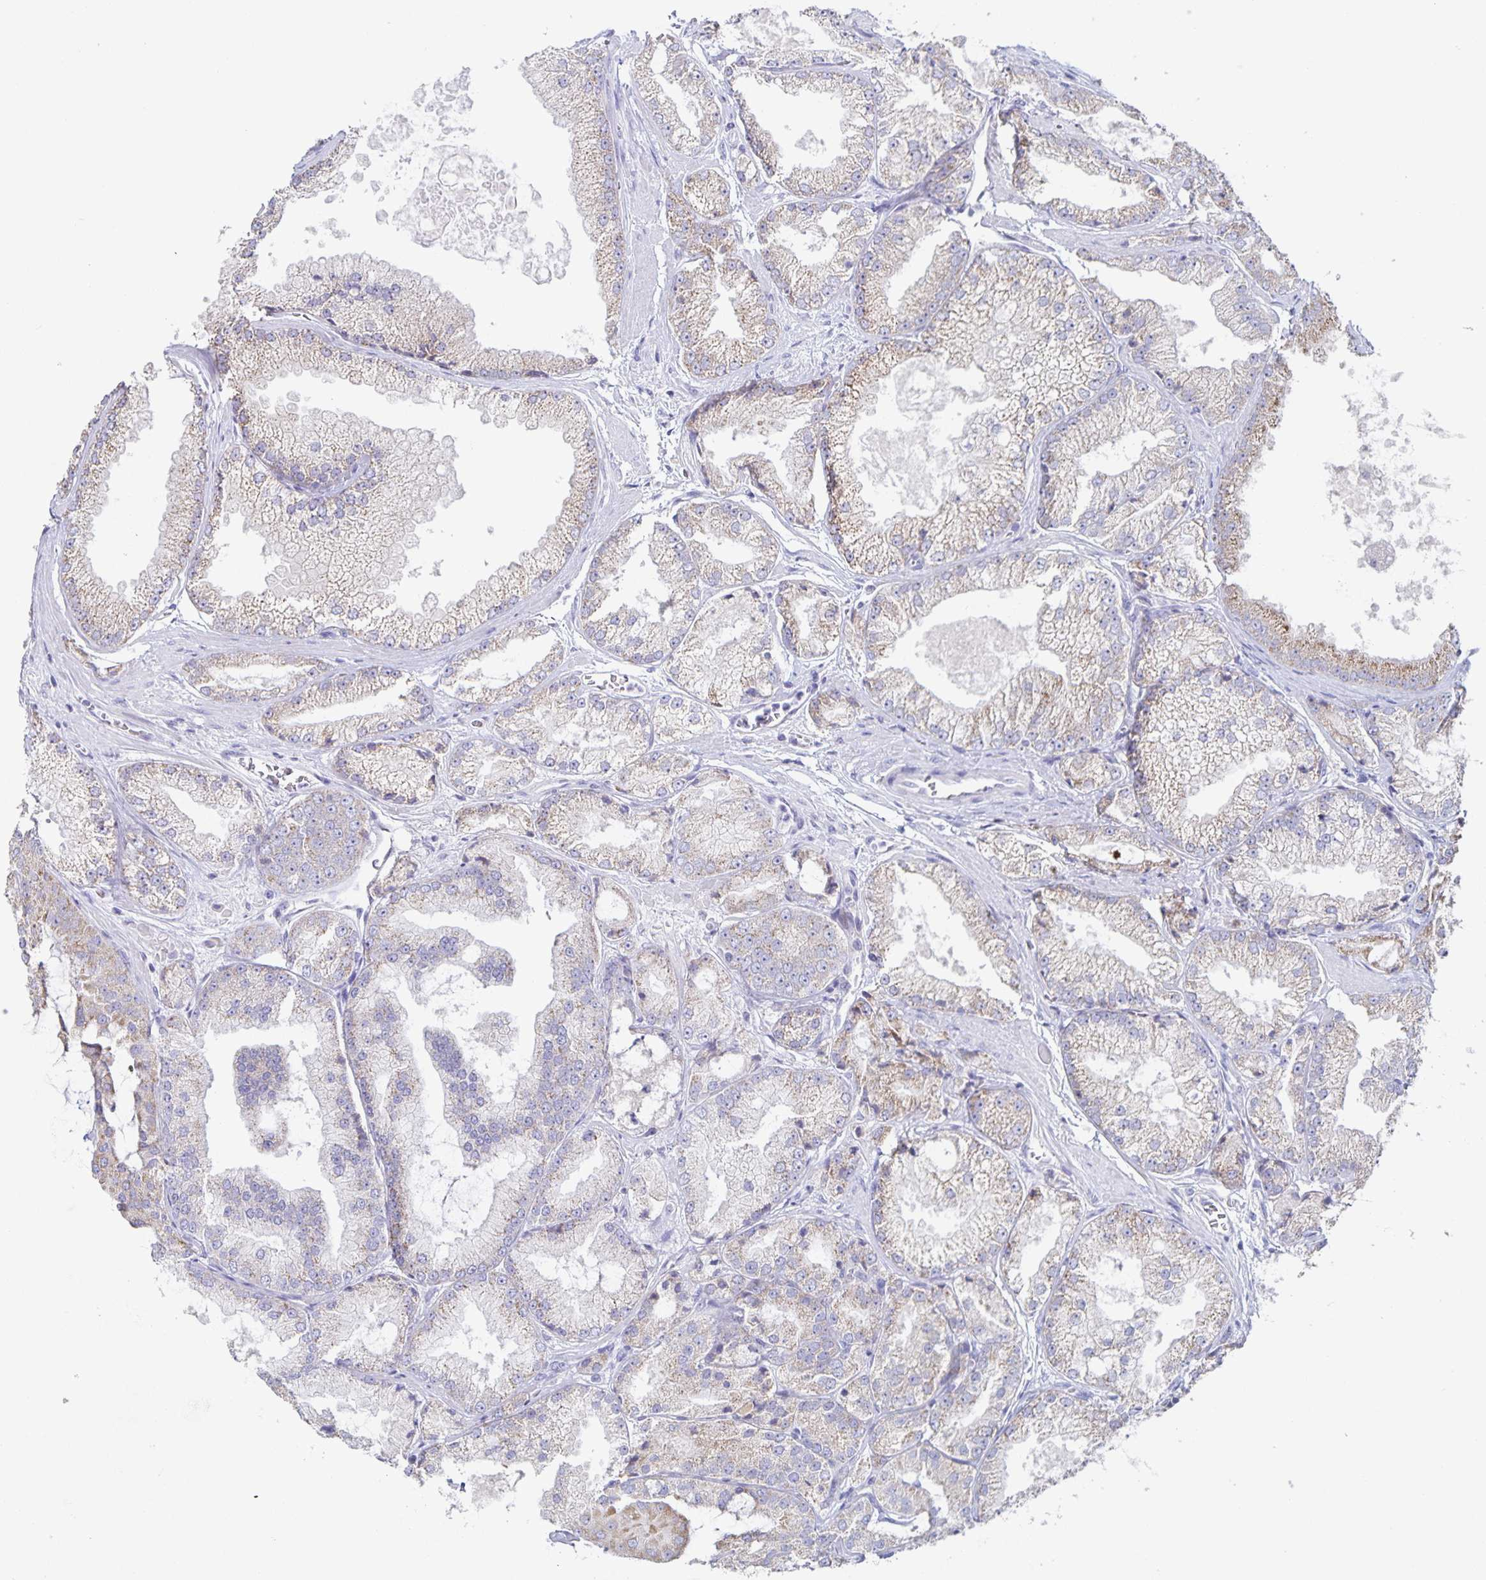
{"staining": {"intensity": "weak", "quantity": "25%-75%", "location": "cytoplasmic/membranous"}, "tissue": "prostate cancer", "cell_type": "Tumor cells", "image_type": "cancer", "snomed": [{"axis": "morphology", "description": "Adenocarcinoma, High grade"}, {"axis": "topography", "description": "Prostate"}], "caption": "This image shows prostate cancer (high-grade adenocarcinoma) stained with IHC to label a protein in brown. The cytoplasmic/membranous of tumor cells show weak positivity for the protein. Nuclei are counter-stained blue.", "gene": "RPL36A", "patient": {"sex": "male", "age": 68}}